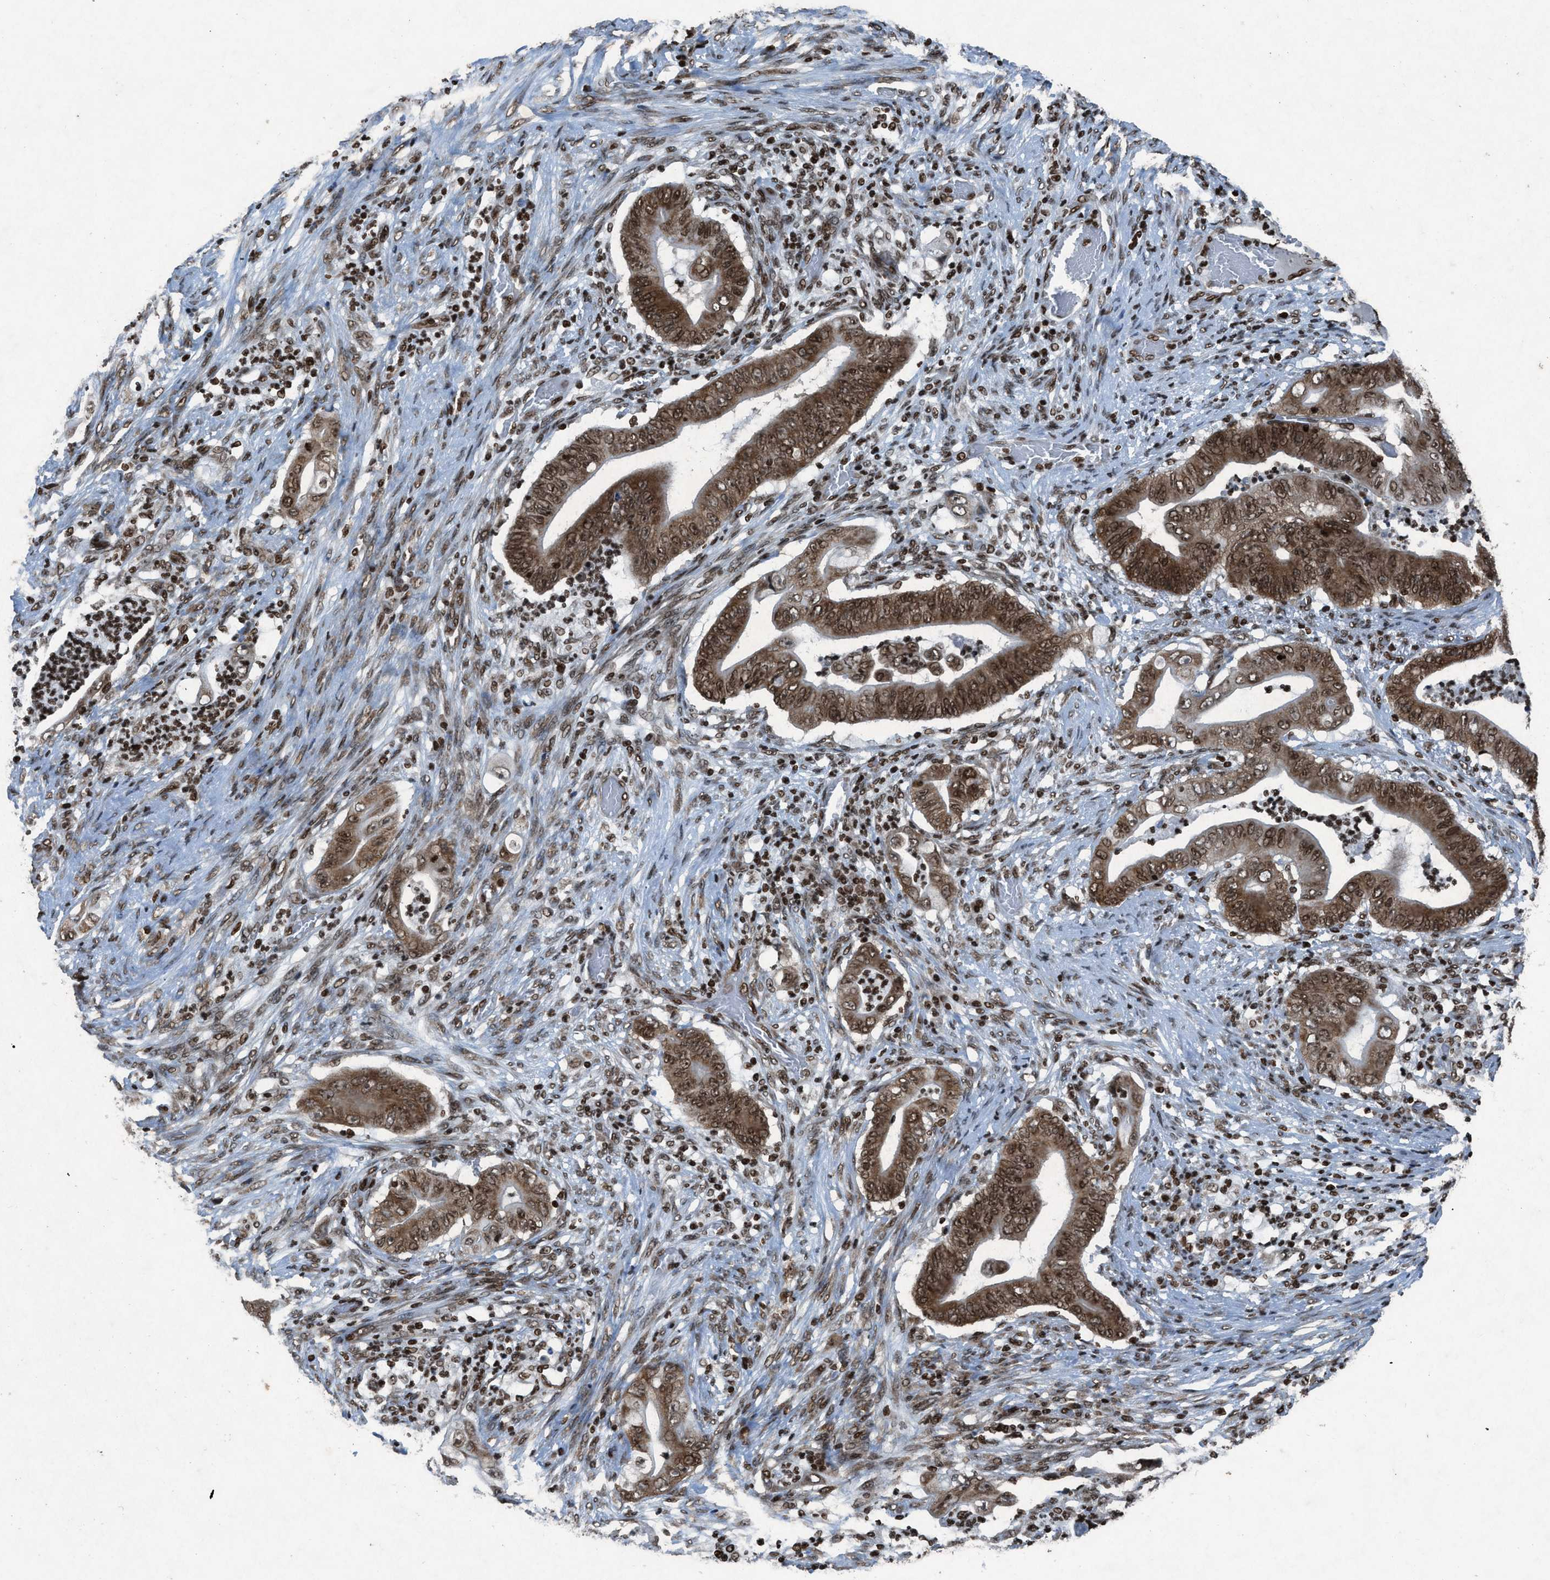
{"staining": {"intensity": "moderate", "quantity": ">75%", "location": "cytoplasmic/membranous,nuclear"}, "tissue": "stomach cancer", "cell_type": "Tumor cells", "image_type": "cancer", "snomed": [{"axis": "morphology", "description": "Adenocarcinoma, NOS"}, {"axis": "topography", "description": "Stomach"}], "caption": "A brown stain shows moderate cytoplasmic/membranous and nuclear staining of a protein in stomach cancer (adenocarcinoma) tumor cells.", "gene": "NXF1", "patient": {"sex": "female", "age": 73}}